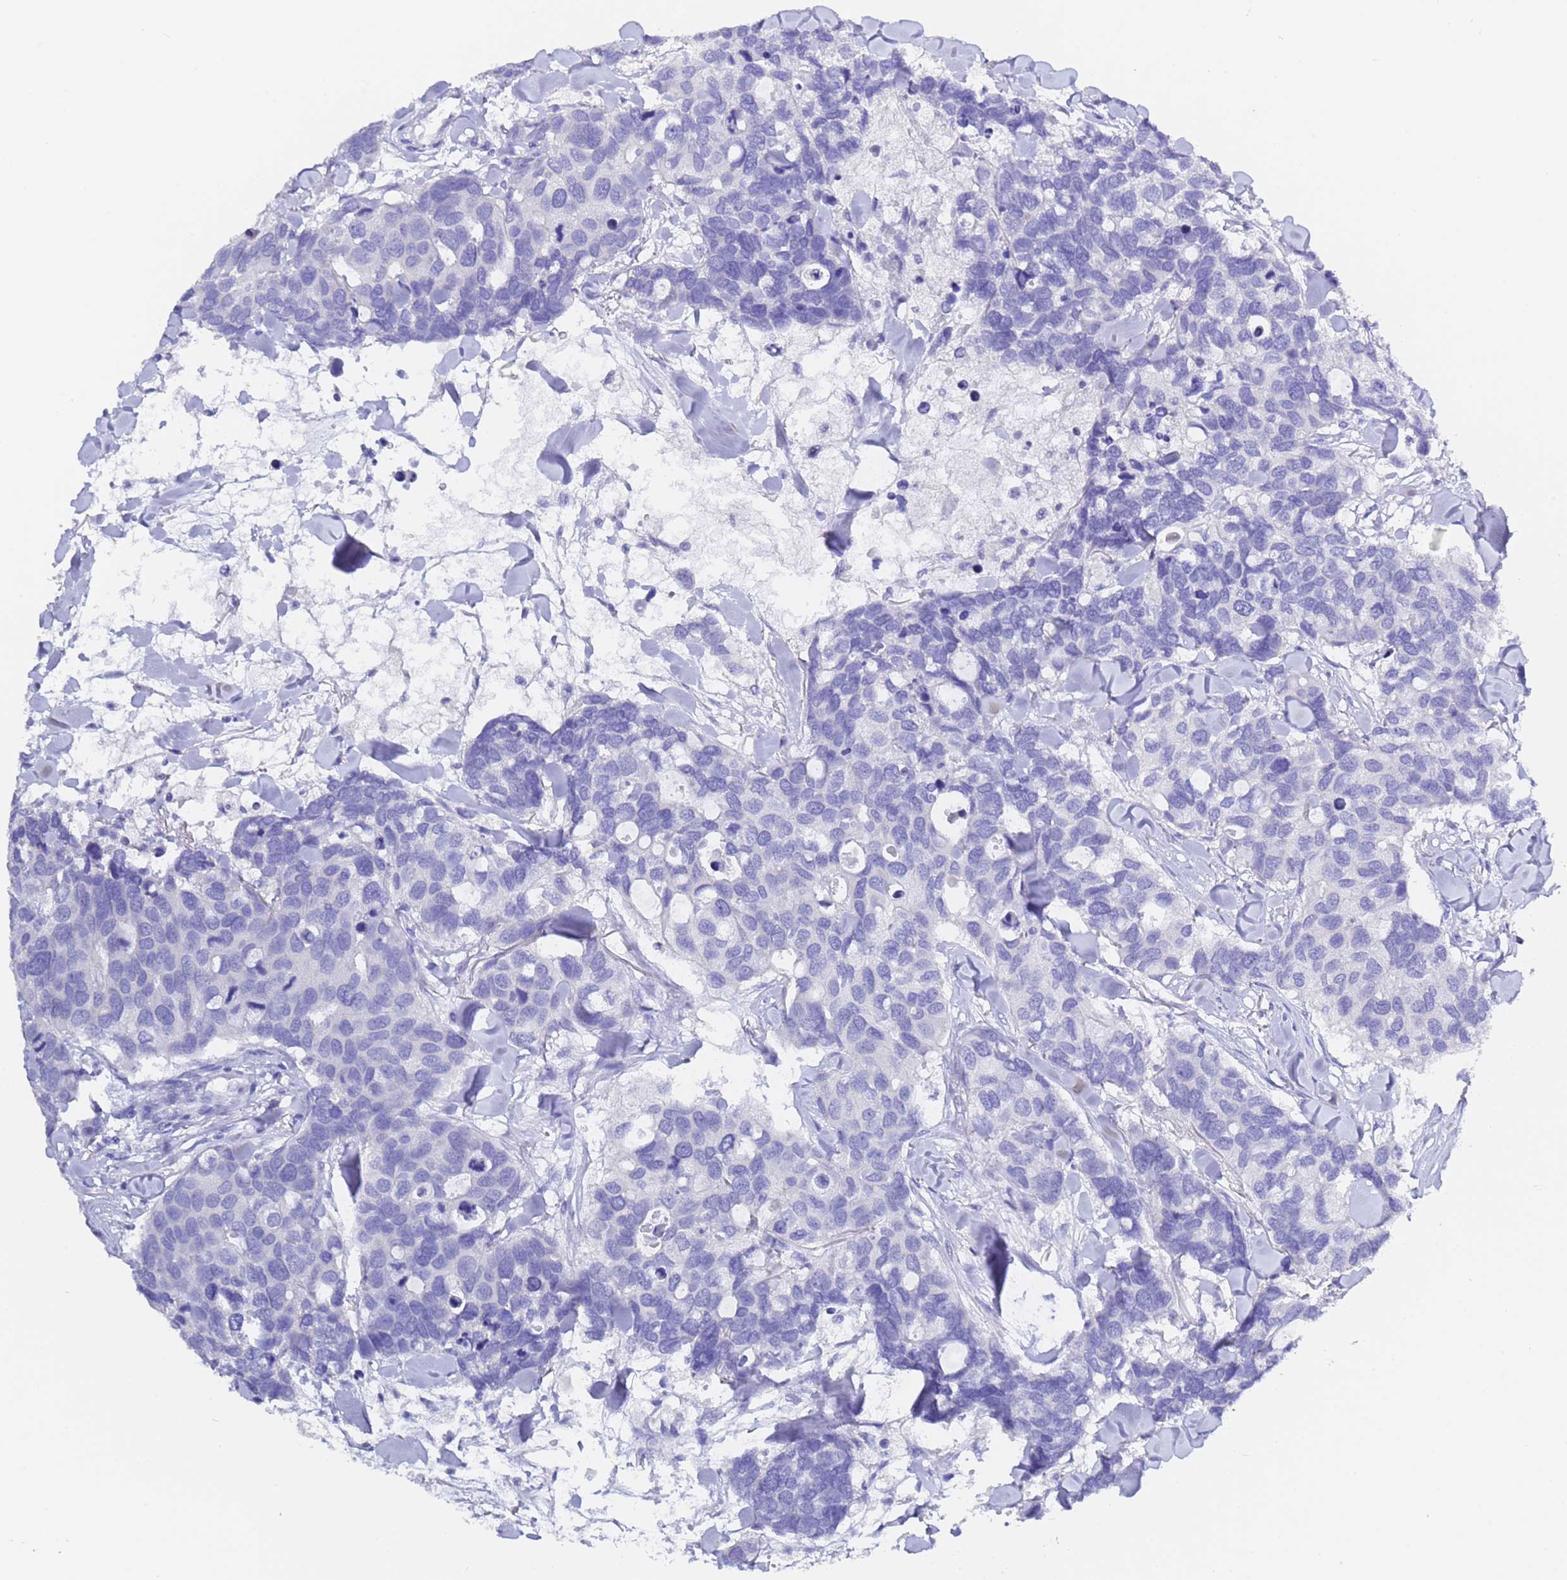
{"staining": {"intensity": "negative", "quantity": "none", "location": "none"}, "tissue": "breast cancer", "cell_type": "Tumor cells", "image_type": "cancer", "snomed": [{"axis": "morphology", "description": "Duct carcinoma"}, {"axis": "topography", "description": "Breast"}], "caption": "Photomicrograph shows no protein staining in tumor cells of intraductal carcinoma (breast) tissue.", "gene": "GABRA1", "patient": {"sex": "female", "age": 83}}